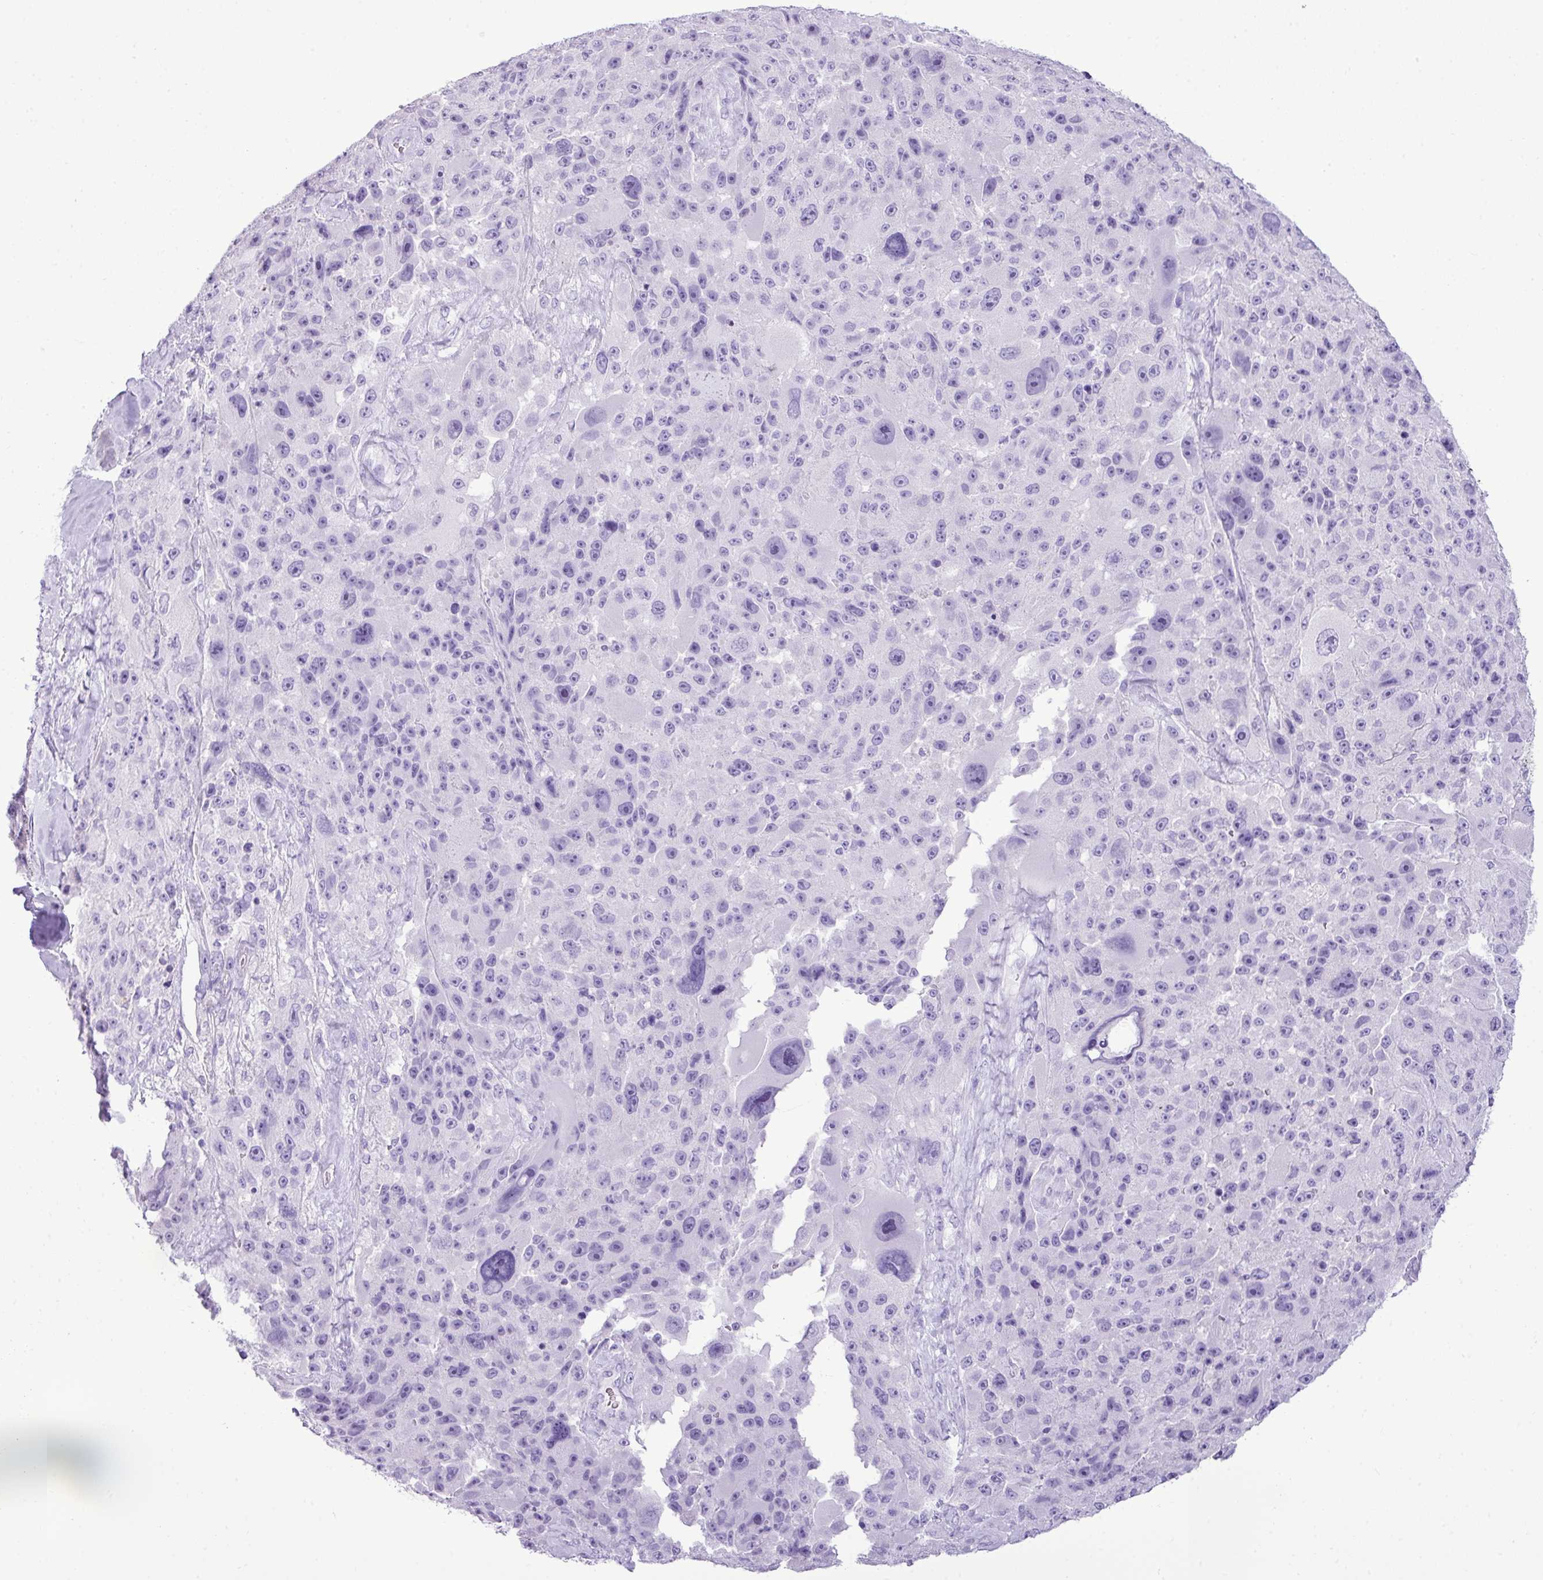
{"staining": {"intensity": "negative", "quantity": "none", "location": "none"}, "tissue": "melanoma", "cell_type": "Tumor cells", "image_type": "cancer", "snomed": [{"axis": "morphology", "description": "Malignant melanoma, Metastatic site"}, {"axis": "topography", "description": "Lymph node"}], "caption": "Immunohistochemical staining of human malignant melanoma (metastatic site) shows no significant positivity in tumor cells.", "gene": "ZSCAN5A", "patient": {"sex": "male", "age": 62}}